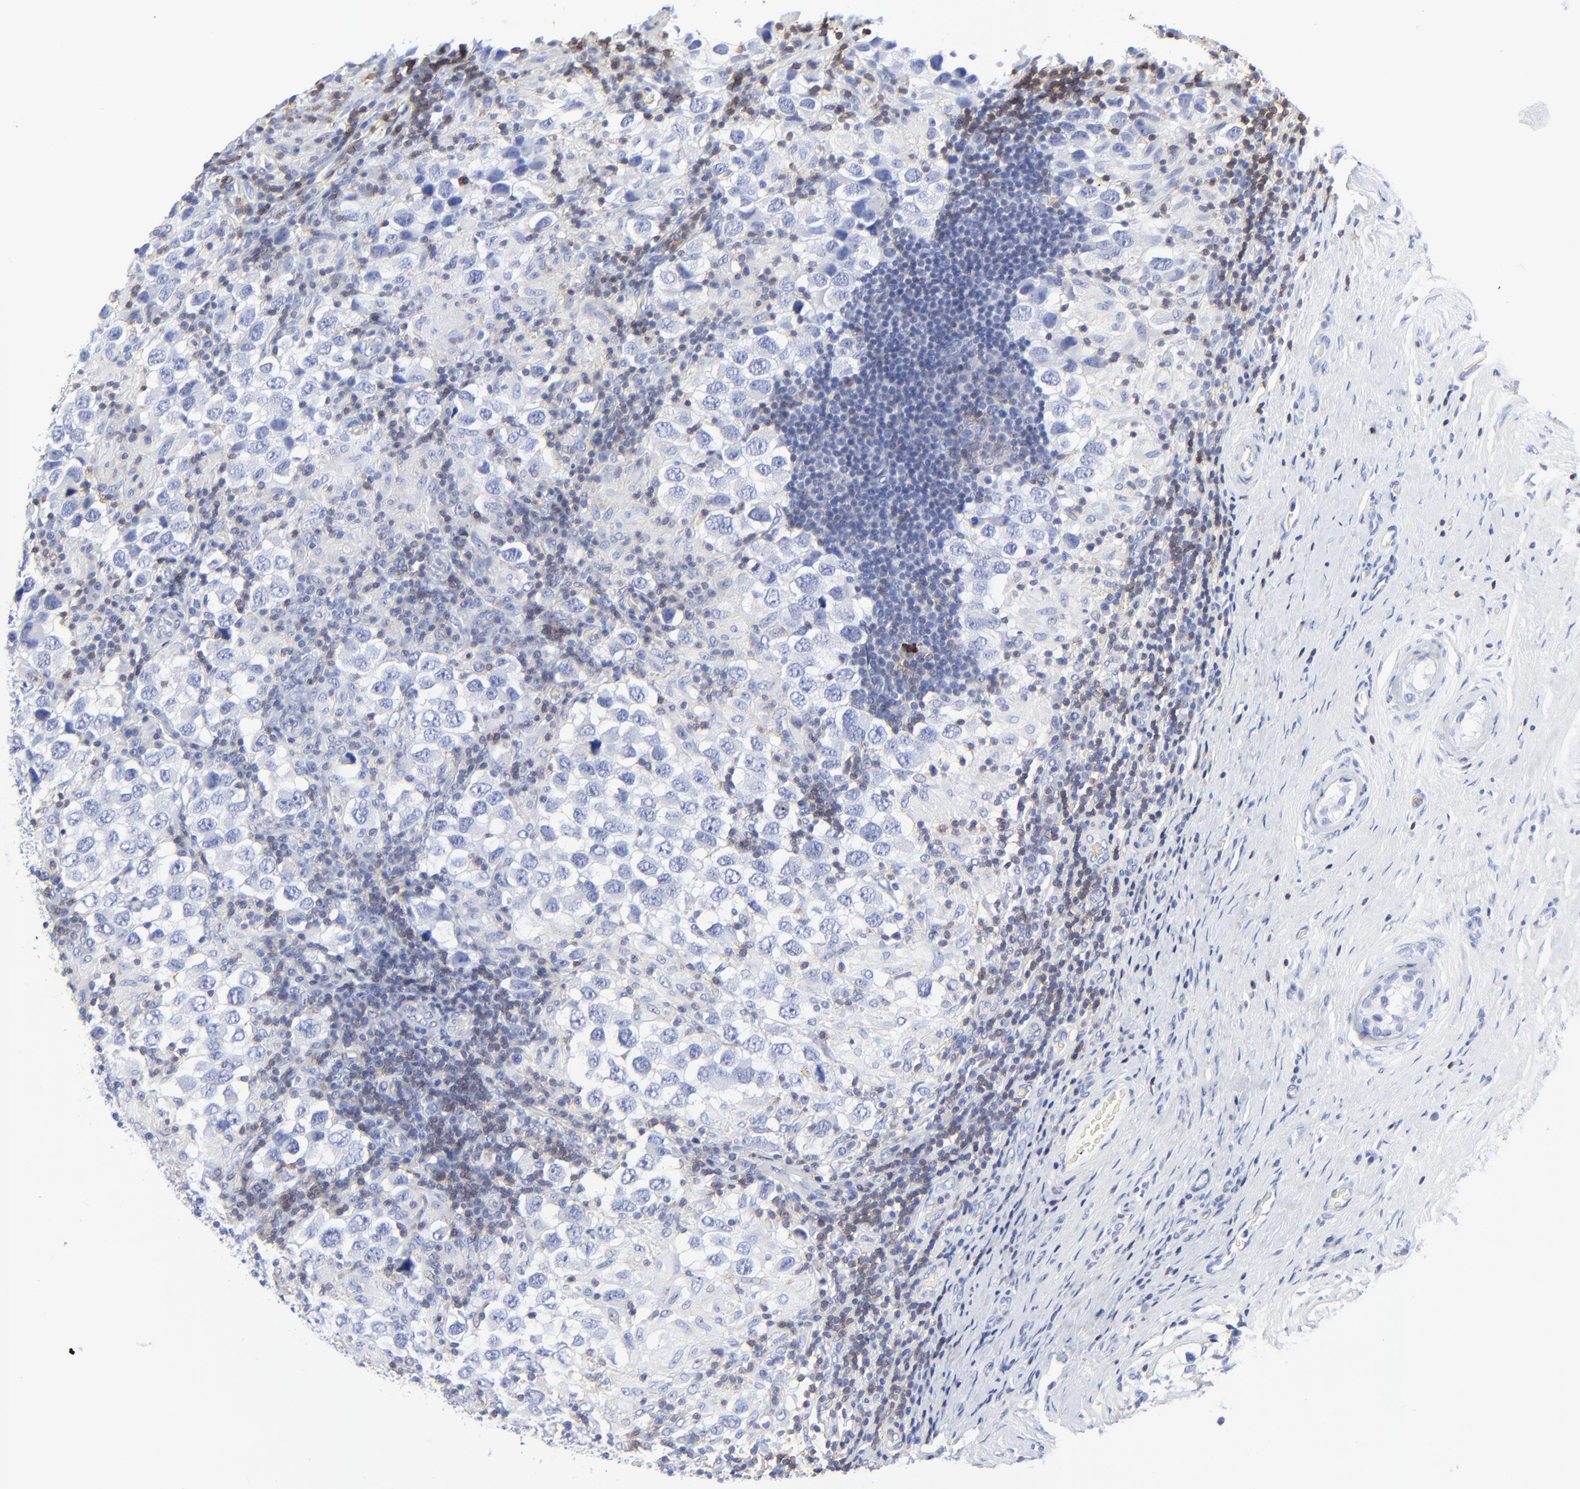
{"staining": {"intensity": "negative", "quantity": "none", "location": "none"}, "tissue": "testis cancer", "cell_type": "Tumor cells", "image_type": "cancer", "snomed": [{"axis": "morphology", "description": "Carcinoma, Embryonal, NOS"}, {"axis": "topography", "description": "Testis"}], "caption": "This is an immunohistochemistry image of testis cancer. There is no expression in tumor cells.", "gene": "LCK", "patient": {"sex": "male", "age": 21}}